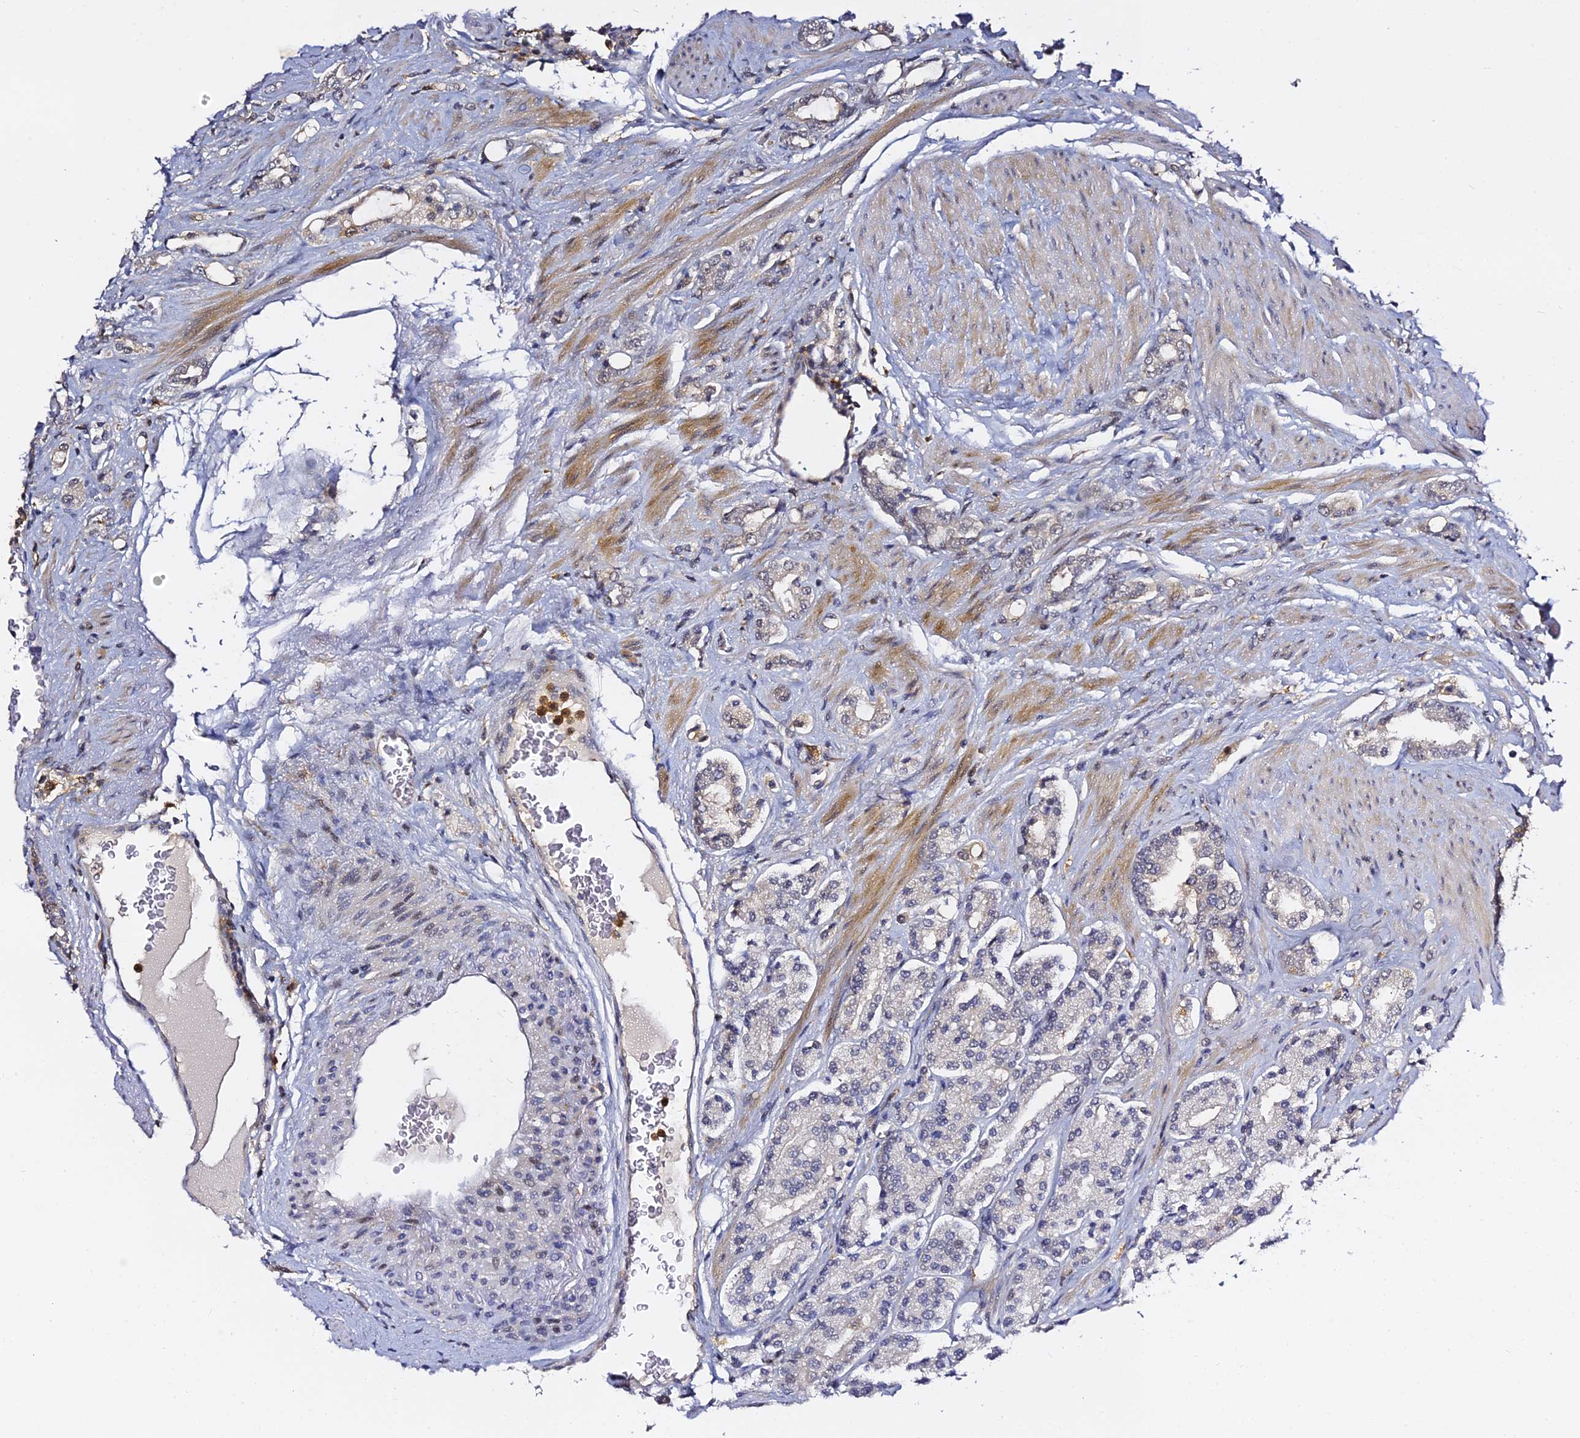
{"staining": {"intensity": "weak", "quantity": "<25%", "location": "cytoplasmic/membranous,nuclear"}, "tissue": "prostate cancer", "cell_type": "Tumor cells", "image_type": "cancer", "snomed": [{"axis": "morphology", "description": "Adenocarcinoma, High grade"}, {"axis": "topography", "description": "Prostate"}], "caption": "Image shows no significant protein expression in tumor cells of prostate cancer (adenocarcinoma (high-grade)).", "gene": "IL4I1", "patient": {"sex": "male", "age": 64}}